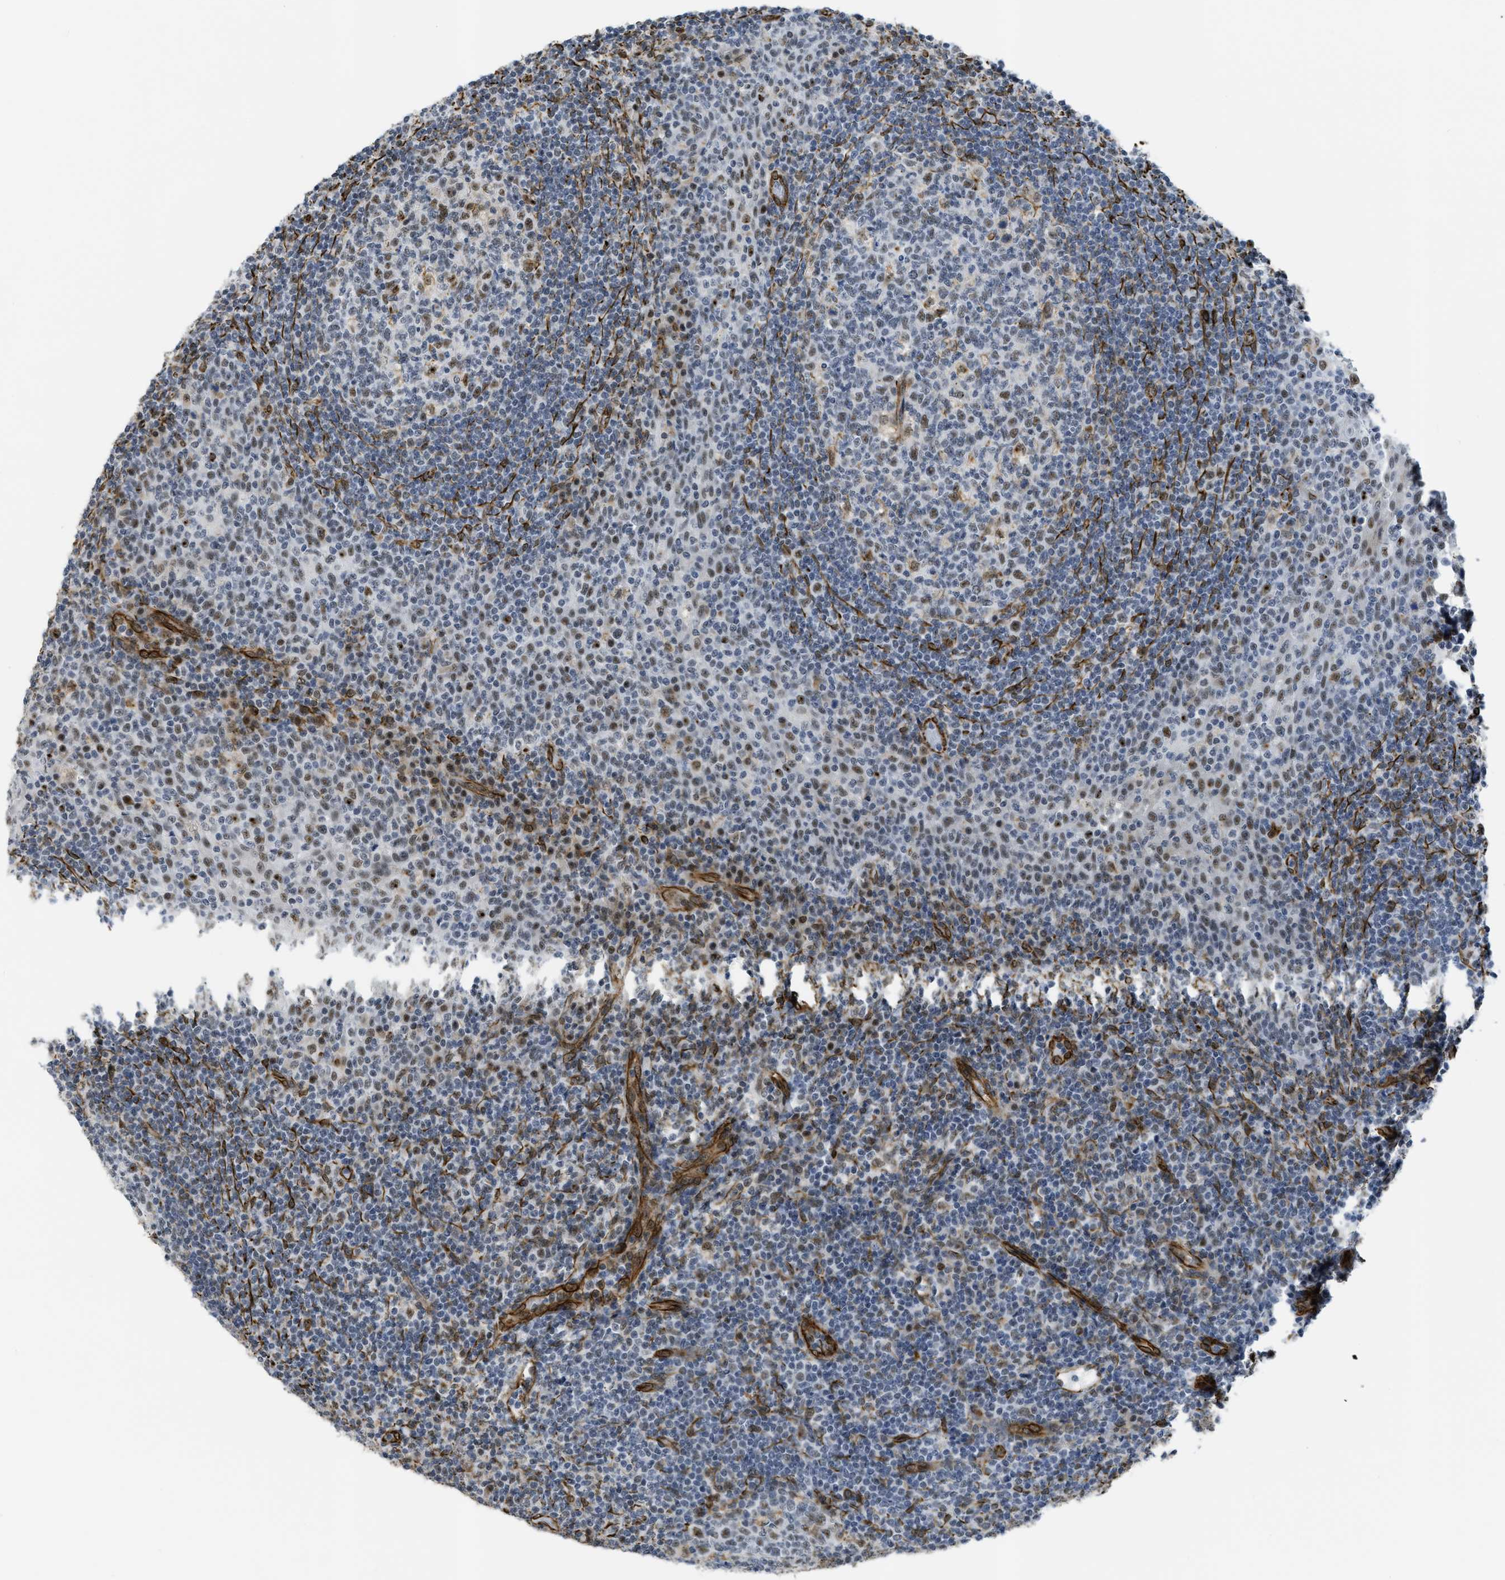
{"staining": {"intensity": "moderate", "quantity": "<25%", "location": "nuclear"}, "tissue": "tonsil", "cell_type": "Germinal center cells", "image_type": "normal", "snomed": [{"axis": "morphology", "description": "Normal tissue, NOS"}, {"axis": "topography", "description": "Tonsil"}], "caption": "Immunohistochemical staining of normal human tonsil displays <25% levels of moderate nuclear protein staining in about <25% of germinal center cells.", "gene": "LRRC8B", "patient": {"sex": "female", "age": 19}}